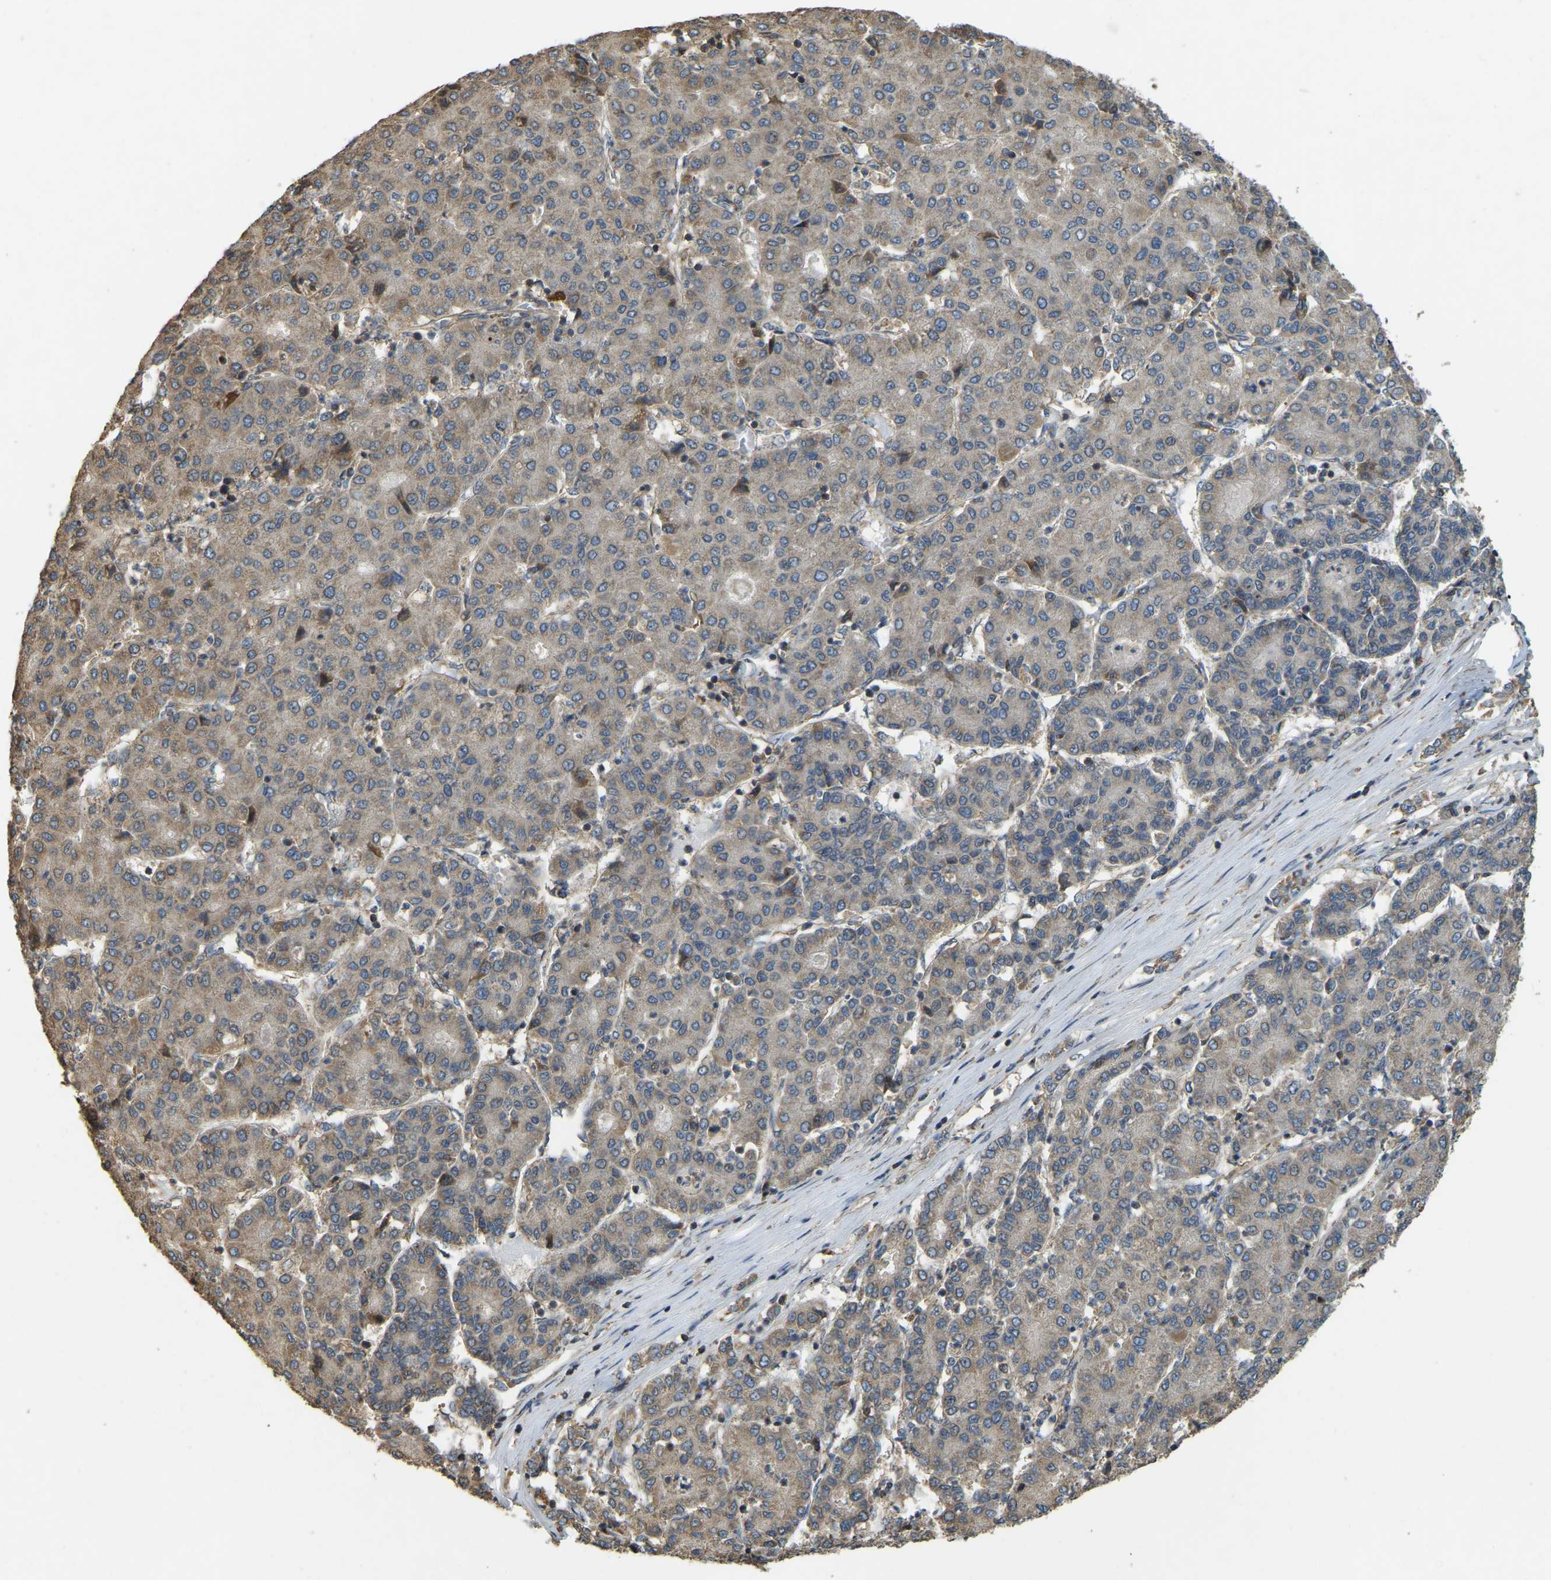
{"staining": {"intensity": "moderate", "quantity": ">75%", "location": "cytoplasmic/membranous"}, "tissue": "liver cancer", "cell_type": "Tumor cells", "image_type": "cancer", "snomed": [{"axis": "morphology", "description": "Carcinoma, Hepatocellular, NOS"}, {"axis": "topography", "description": "Liver"}], "caption": "The histopathology image shows immunohistochemical staining of liver cancer (hepatocellular carcinoma). There is moderate cytoplasmic/membranous expression is seen in about >75% of tumor cells.", "gene": "GNG2", "patient": {"sex": "male", "age": 65}}